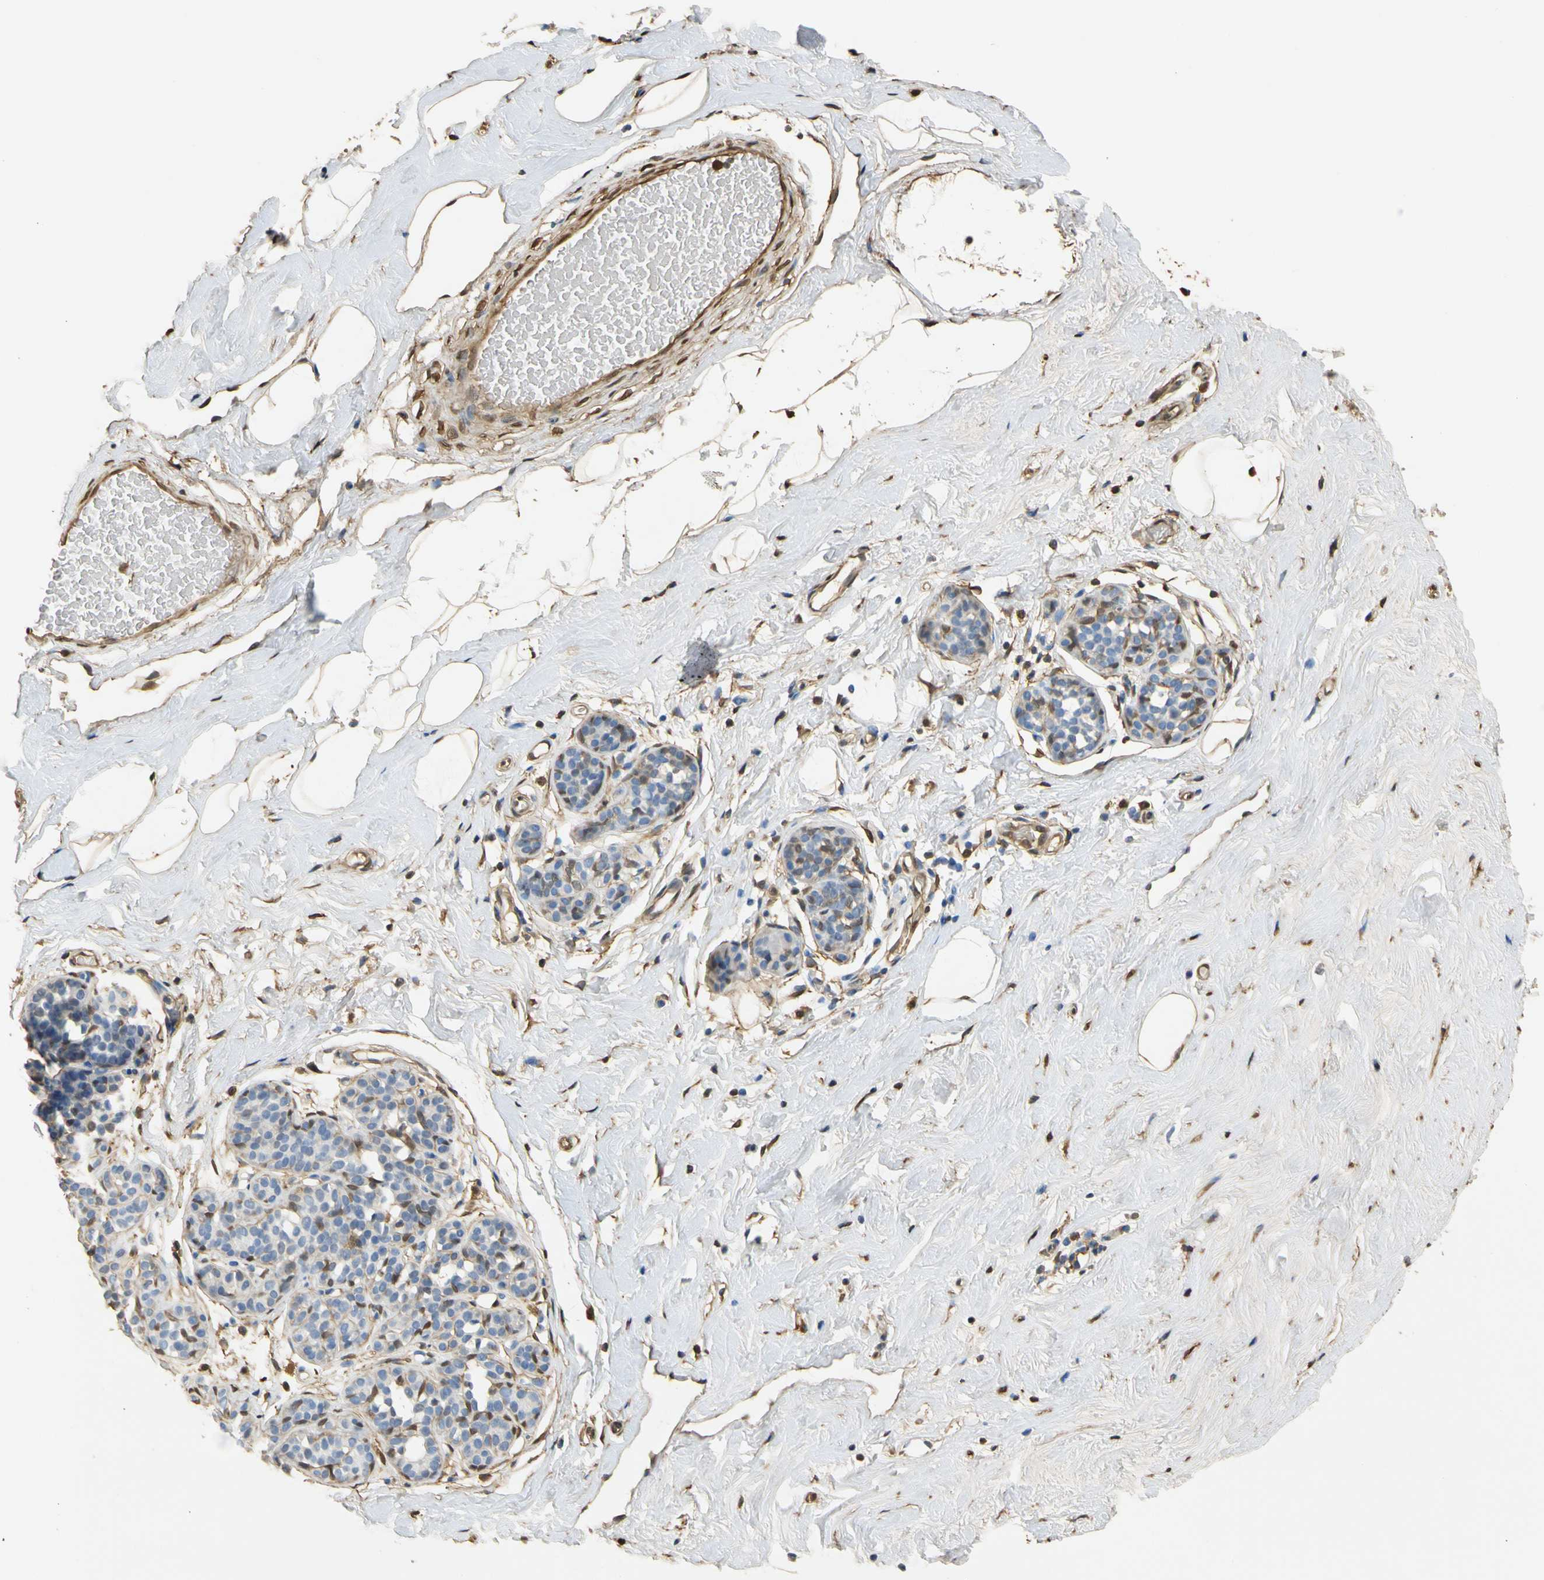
{"staining": {"intensity": "moderate", "quantity": ">75%", "location": "nuclear"}, "tissue": "breast", "cell_type": "Adipocytes", "image_type": "normal", "snomed": [{"axis": "morphology", "description": "Normal tissue, NOS"}, {"axis": "topography", "description": "Breast"}], "caption": "Protein staining of benign breast demonstrates moderate nuclear positivity in approximately >75% of adipocytes.", "gene": "S100A6", "patient": {"sex": "female", "age": 75}}